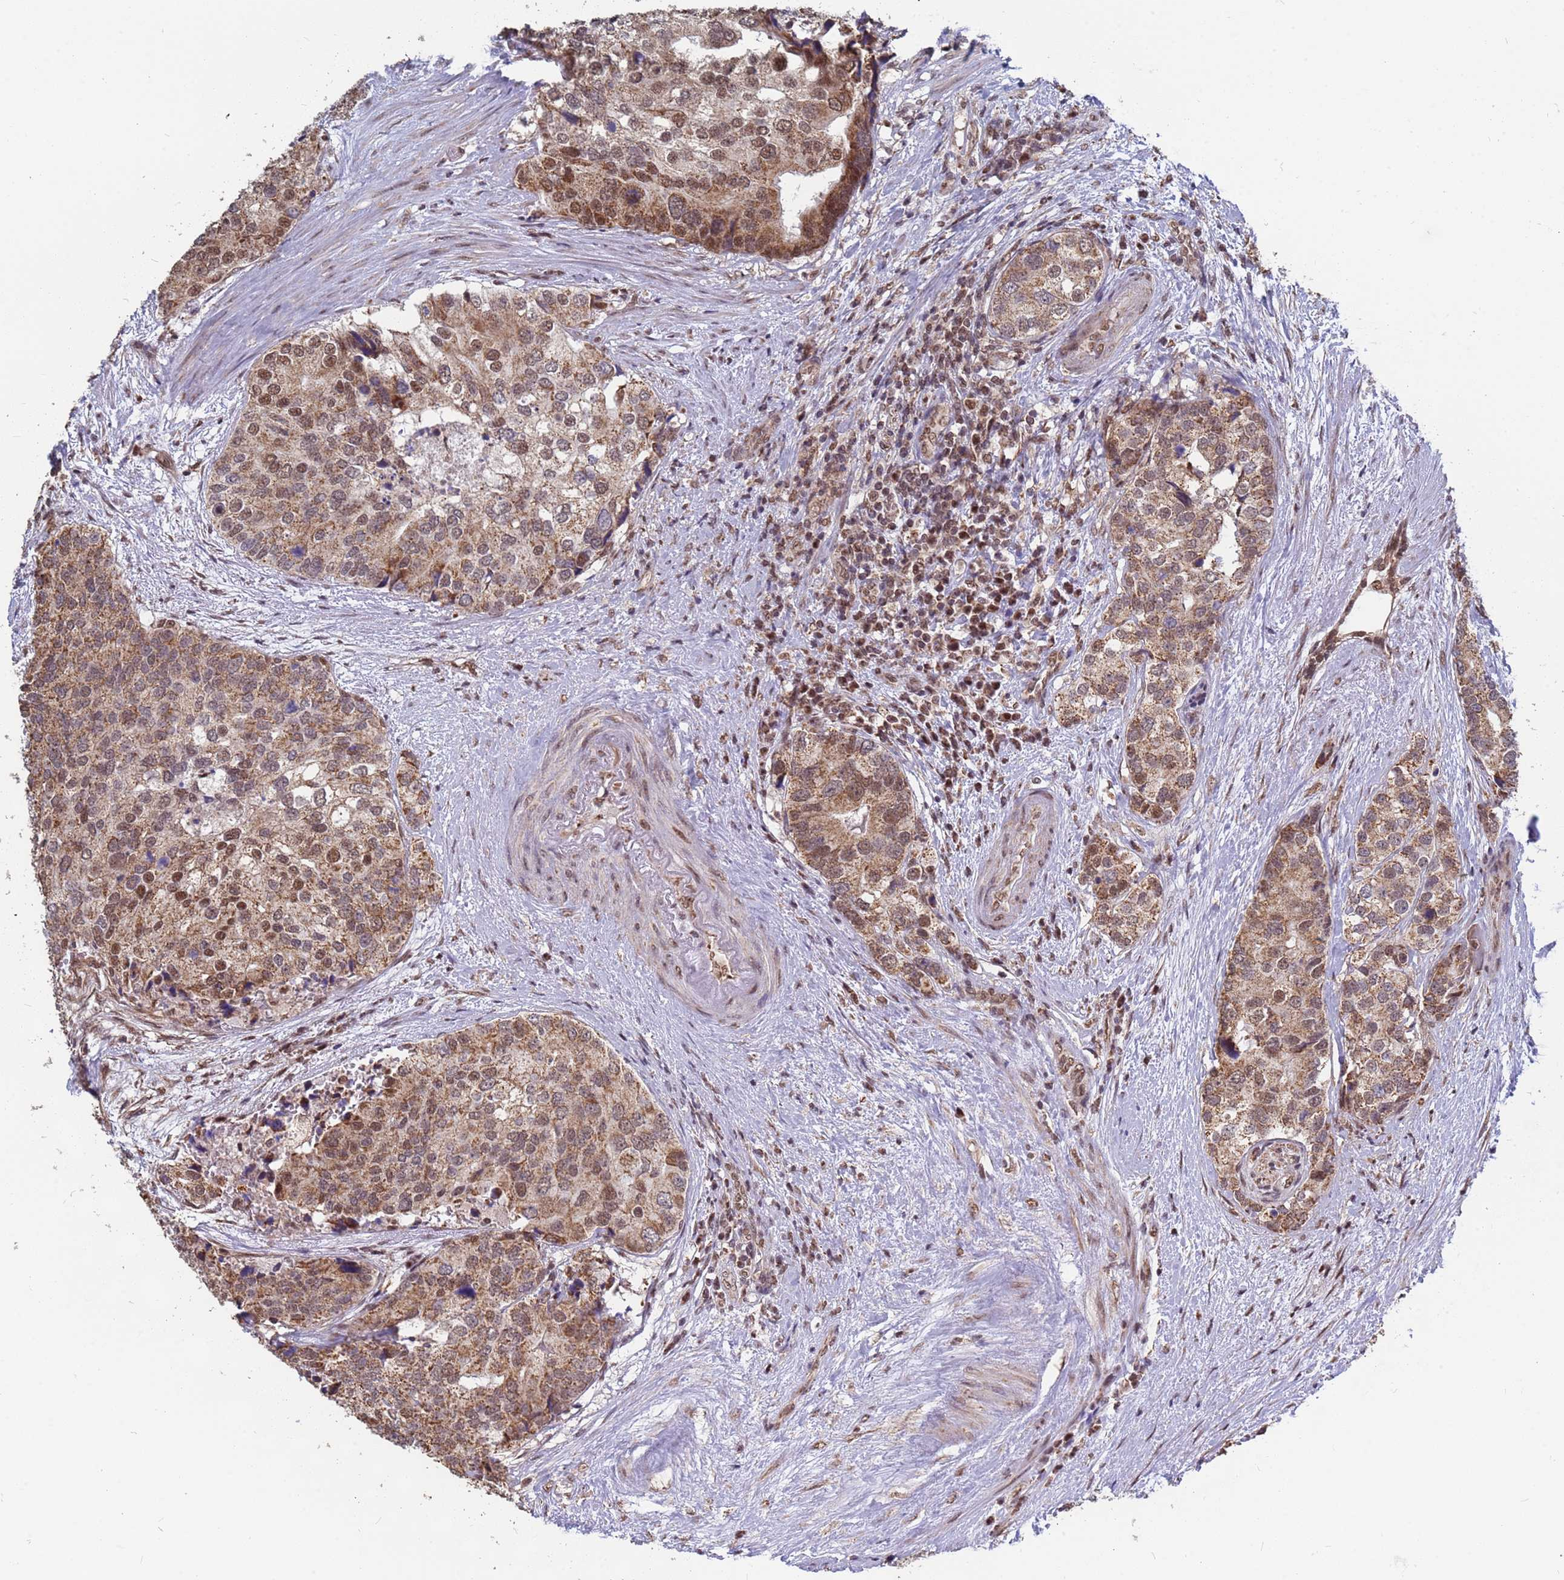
{"staining": {"intensity": "moderate", "quantity": ">75%", "location": "cytoplasmic/membranous,nuclear"}, "tissue": "prostate cancer", "cell_type": "Tumor cells", "image_type": "cancer", "snomed": [{"axis": "morphology", "description": "Adenocarcinoma, High grade"}, {"axis": "topography", "description": "Prostate"}], "caption": "The immunohistochemical stain labels moderate cytoplasmic/membranous and nuclear expression in tumor cells of adenocarcinoma (high-grade) (prostate) tissue. (DAB (3,3'-diaminobenzidine) IHC with brightfield microscopy, high magnification).", "gene": "DENND2B", "patient": {"sex": "male", "age": 62}}